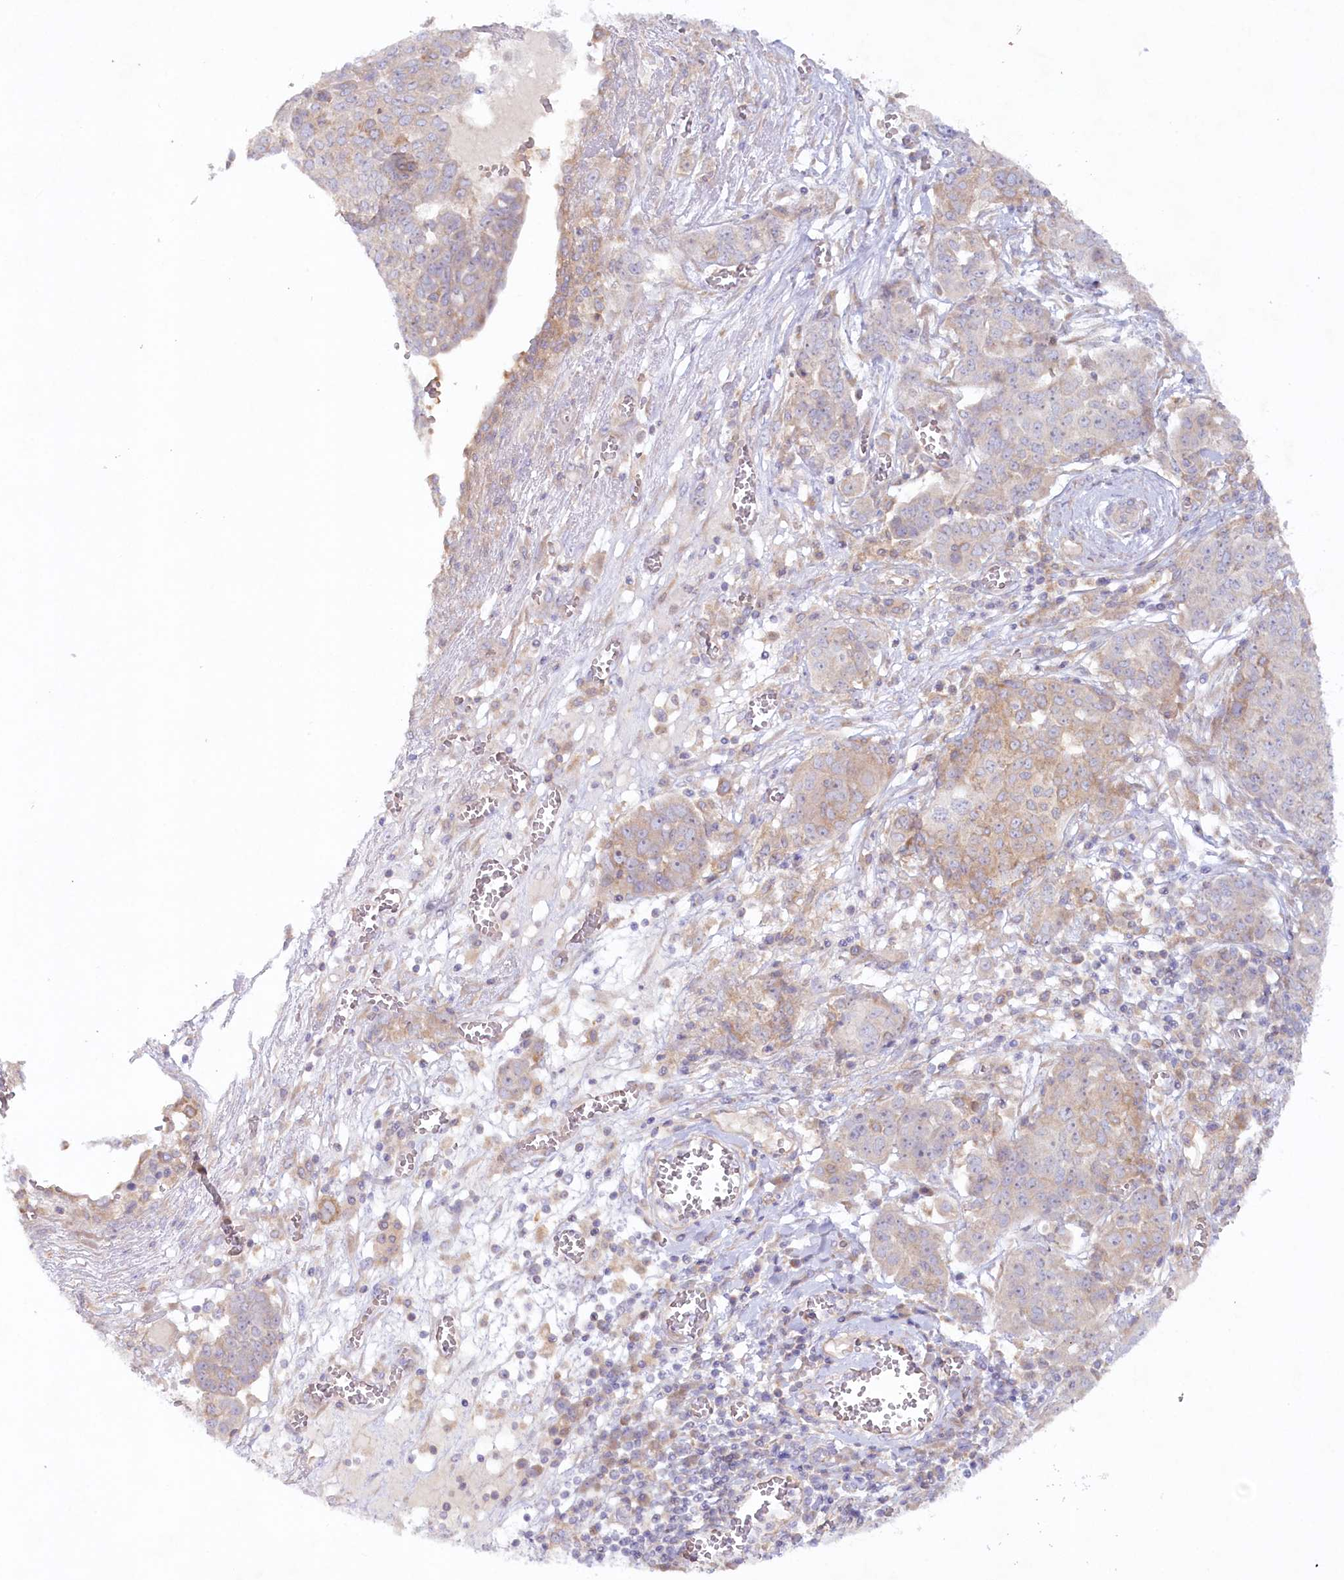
{"staining": {"intensity": "weak", "quantity": "25%-75%", "location": "cytoplasmic/membranous"}, "tissue": "ovarian cancer", "cell_type": "Tumor cells", "image_type": "cancer", "snomed": [{"axis": "morphology", "description": "Cystadenocarcinoma, serous, NOS"}, {"axis": "topography", "description": "Soft tissue"}, {"axis": "topography", "description": "Ovary"}], "caption": "Tumor cells reveal low levels of weak cytoplasmic/membranous expression in about 25%-75% of cells in ovarian cancer. (Stains: DAB (3,3'-diaminobenzidine) in brown, nuclei in blue, Microscopy: brightfield microscopy at high magnification).", "gene": "TNIP1", "patient": {"sex": "female", "age": 57}}